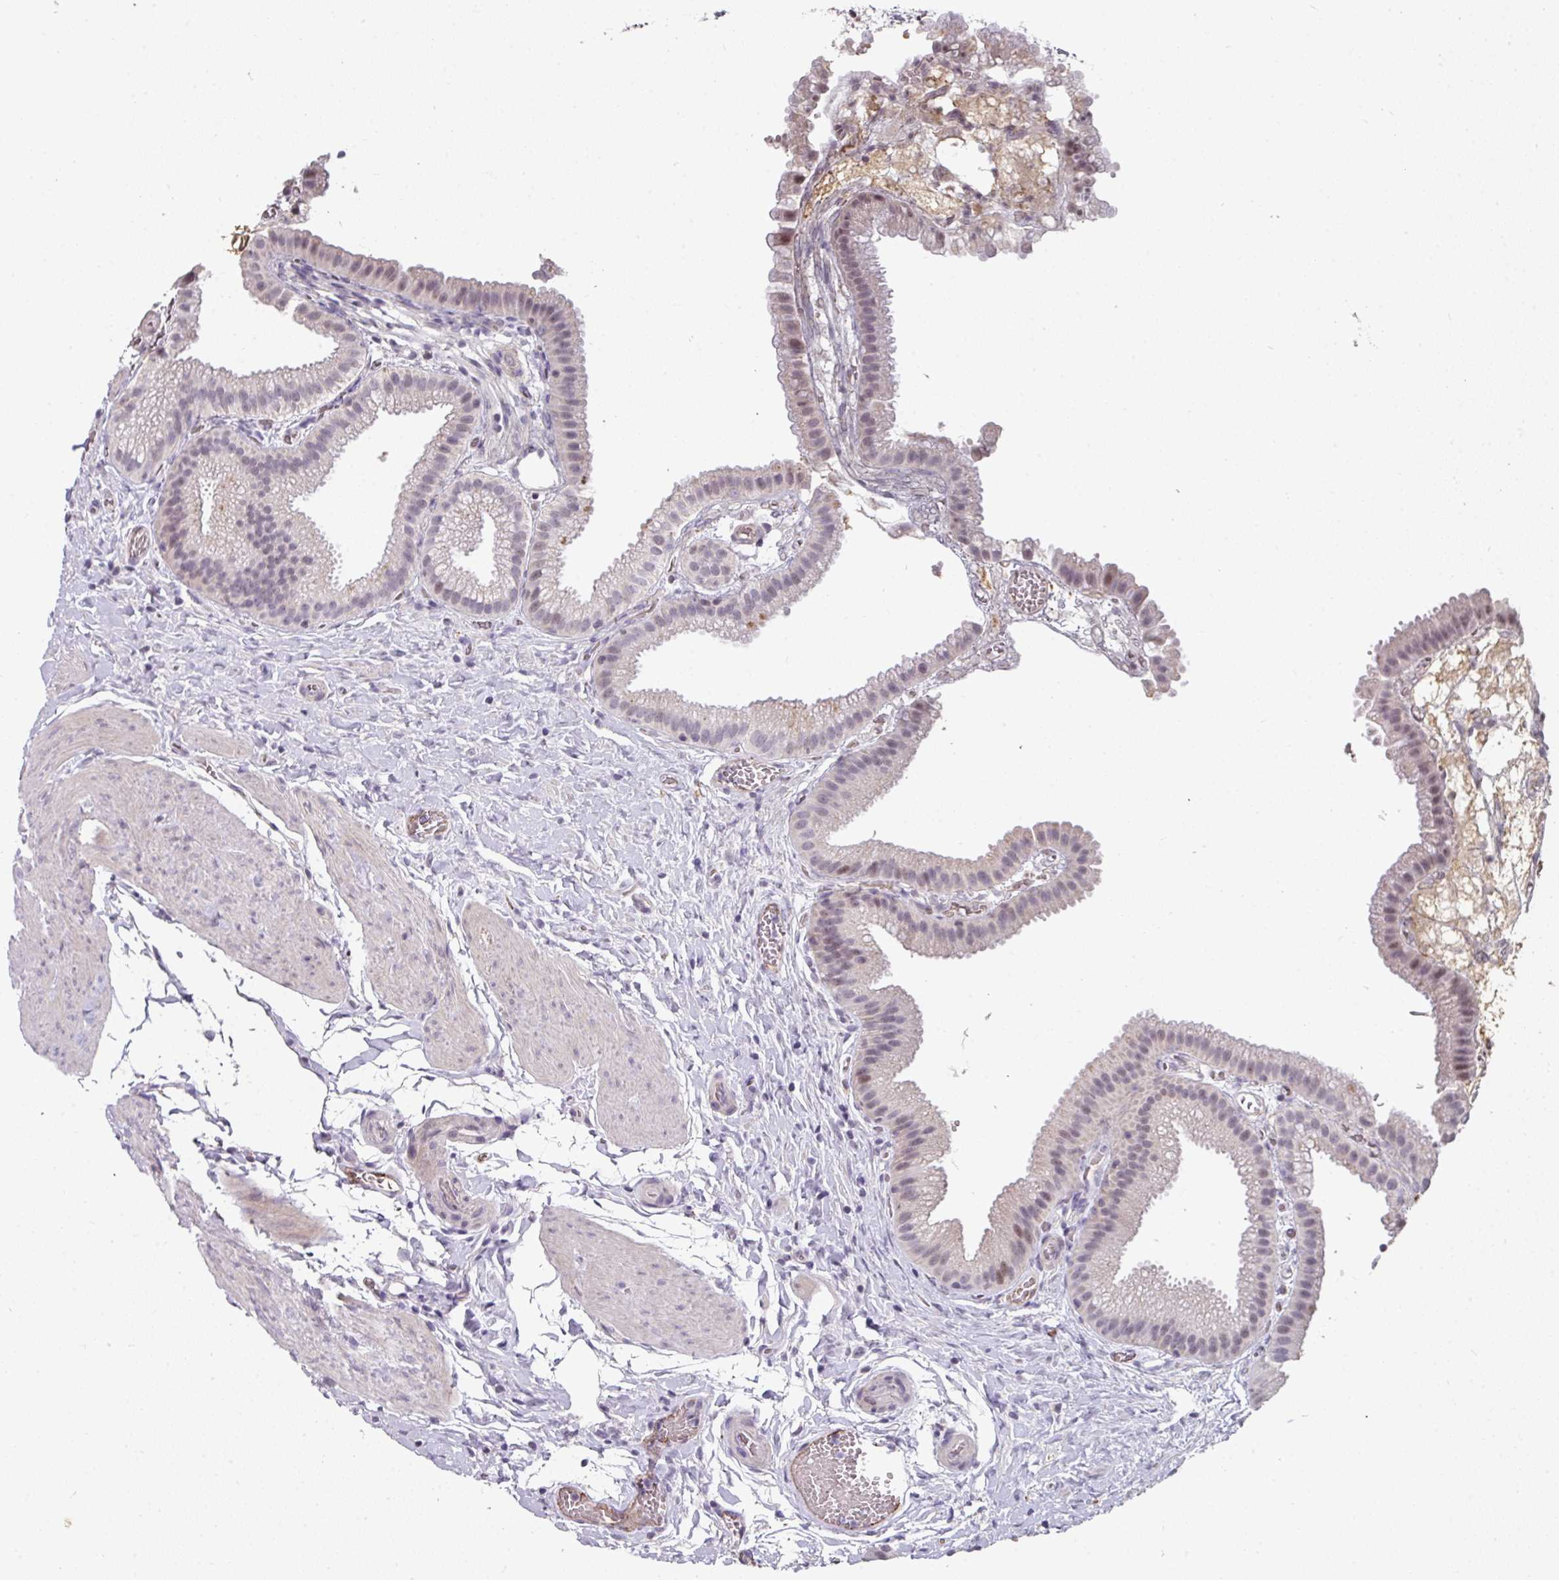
{"staining": {"intensity": "moderate", "quantity": "<25%", "location": "nuclear"}, "tissue": "gallbladder", "cell_type": "Glandular cells", "image_type": "normal", "snomed": [{"axis": "morphology", "description": "Normal tissue, NOS"}, {"axis": "topography", "description": "Gallbladder"}], "caption": "Protein expression by immunohistochemistry shows moderate nuclear staining in approximately <25% of glandular cells in unremarkable gallbladder.", "gene": "SIDT2", "patient": {"sex": "female", "age": 63}}